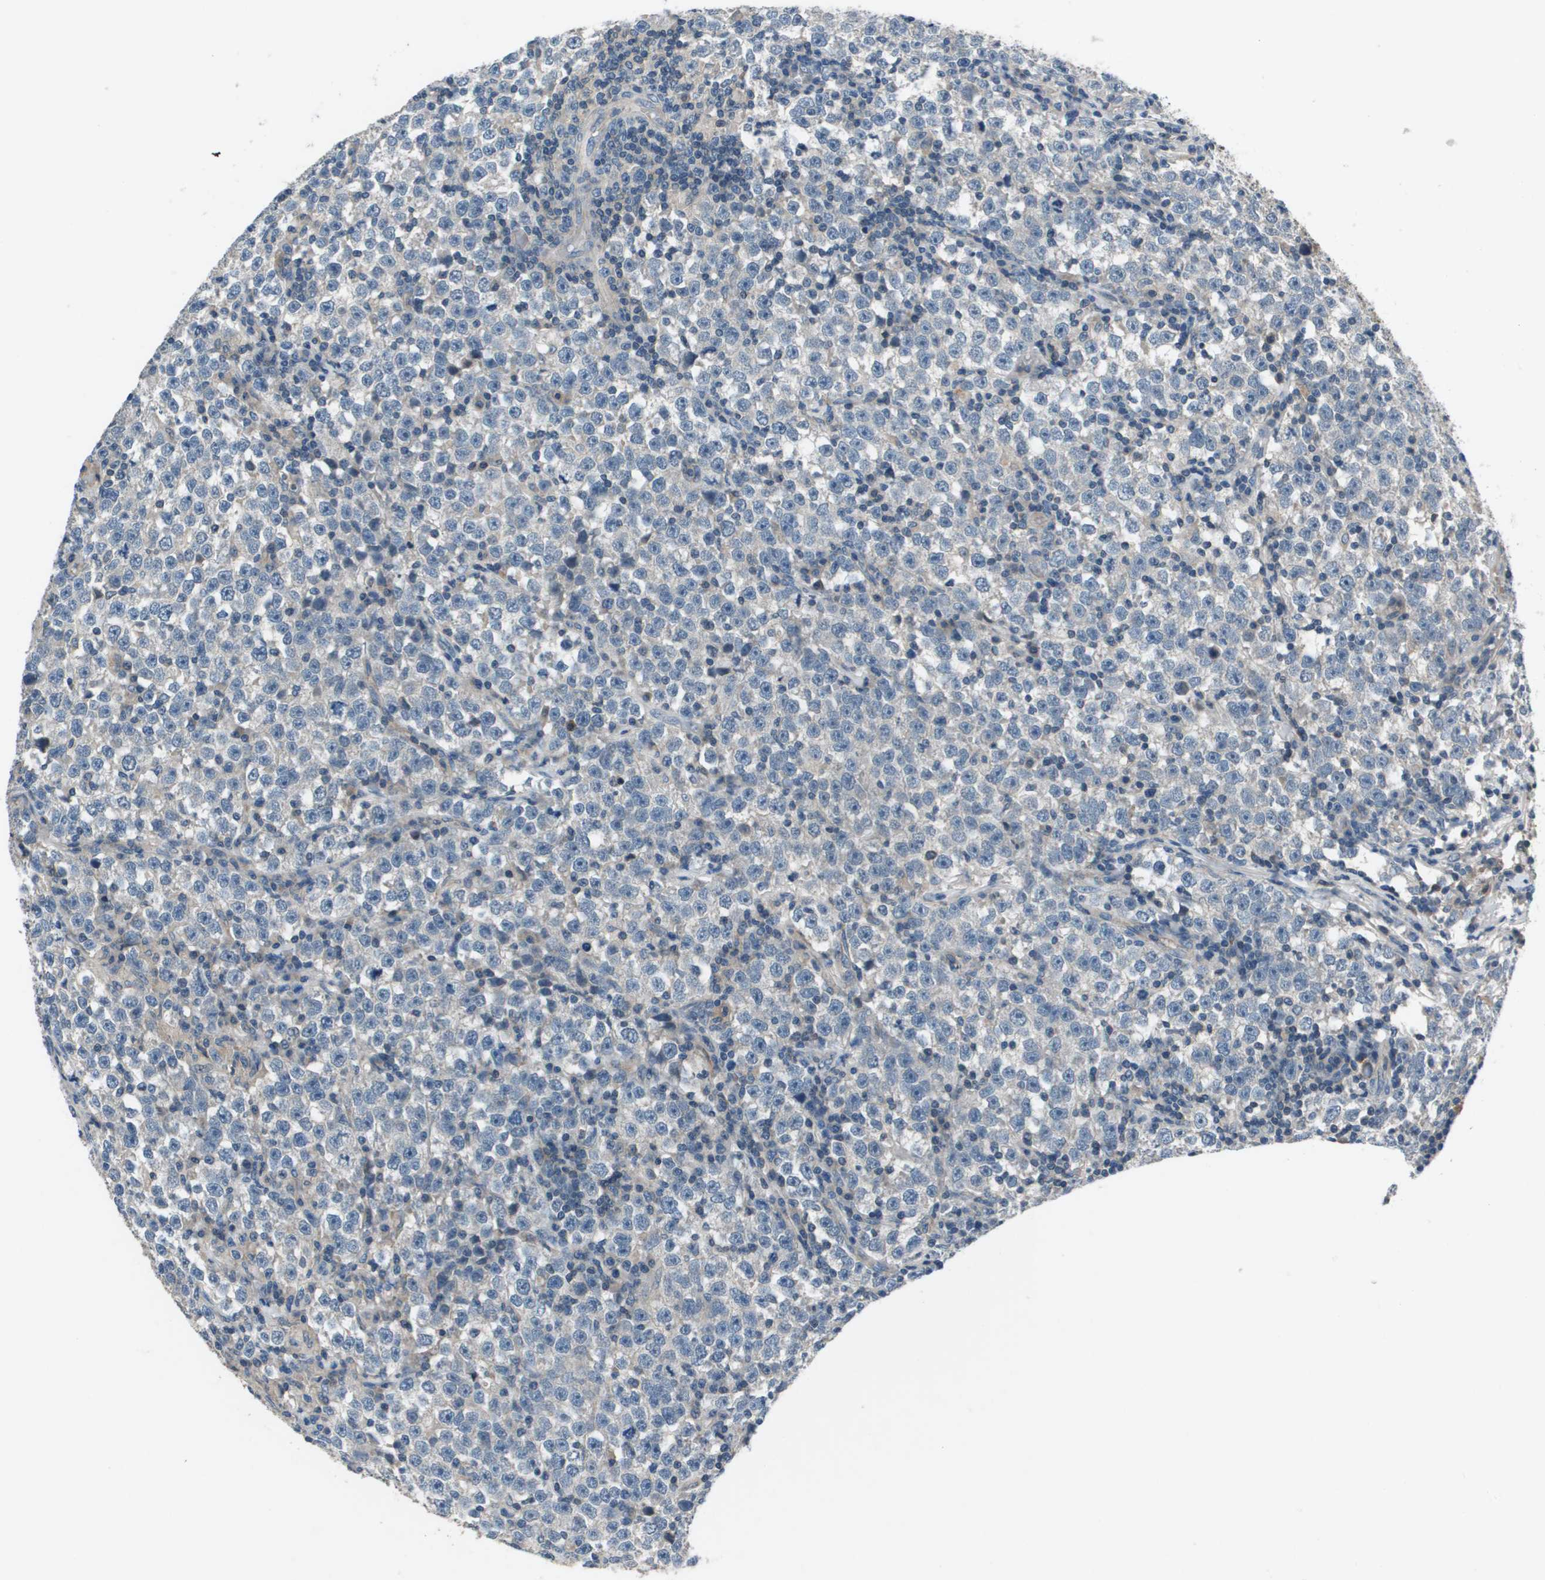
{"staining": {"intensity": "negative", "quantity": "none", "location": "none"}, "tissue": "testis cancer", "cell_type": "Tumor cells", "image_type": "cancer", "snomed": [{"axis": "morphology", "description": "Seminoma, NOS"}, {"axis": "topography", "description": "Testis"}], "caption": "This is a photomicrograph of immunohistochemistry (IHC) staining of testis seminoma, which shows no positivity in tumor cells.", "gene": "PCOLCE", "patient": {"sex": "male", "age": 43}}